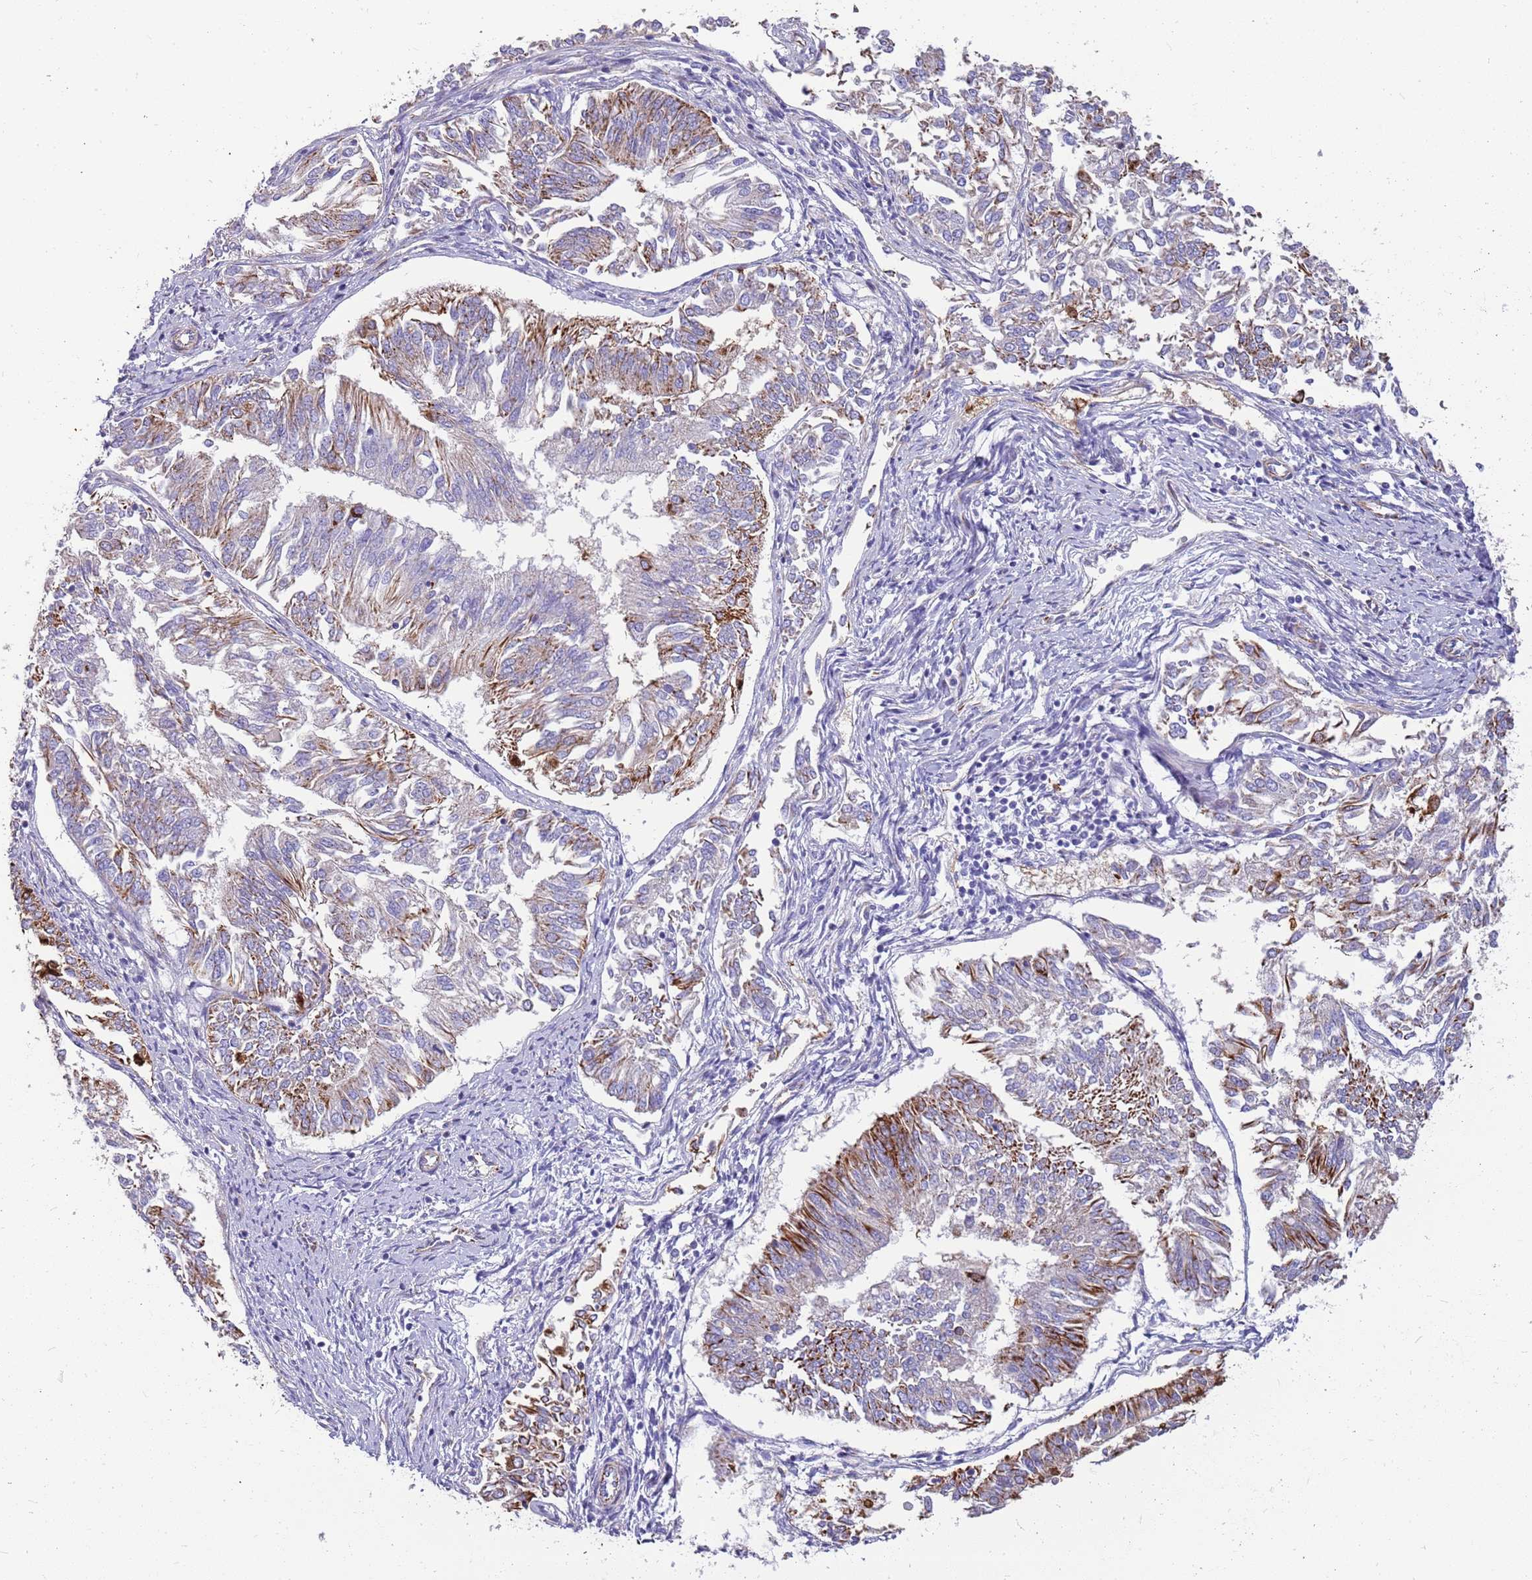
{"staining": {"intensity": "moderate", "quantity": "<25%", "location": "cytoplasmic/membranous"}, "tissue": "endometrial cancer", "cell_type": "Tumor cells", "image_type": "cancer", "snomed": [{"axis": "morphology", "description": "Adenocarcinoma, NOS"}, {"axis": "topography", "description": "Endometrium"}], "caption": "Brown immunohistochemical staining in endometrial cancer demonstrates moderate cytoplasmic/membranous positivity in approximately <25% of tumor cells.", "gene": "ZDHHC1", "patient": {"sex": "female", "age": 58}}